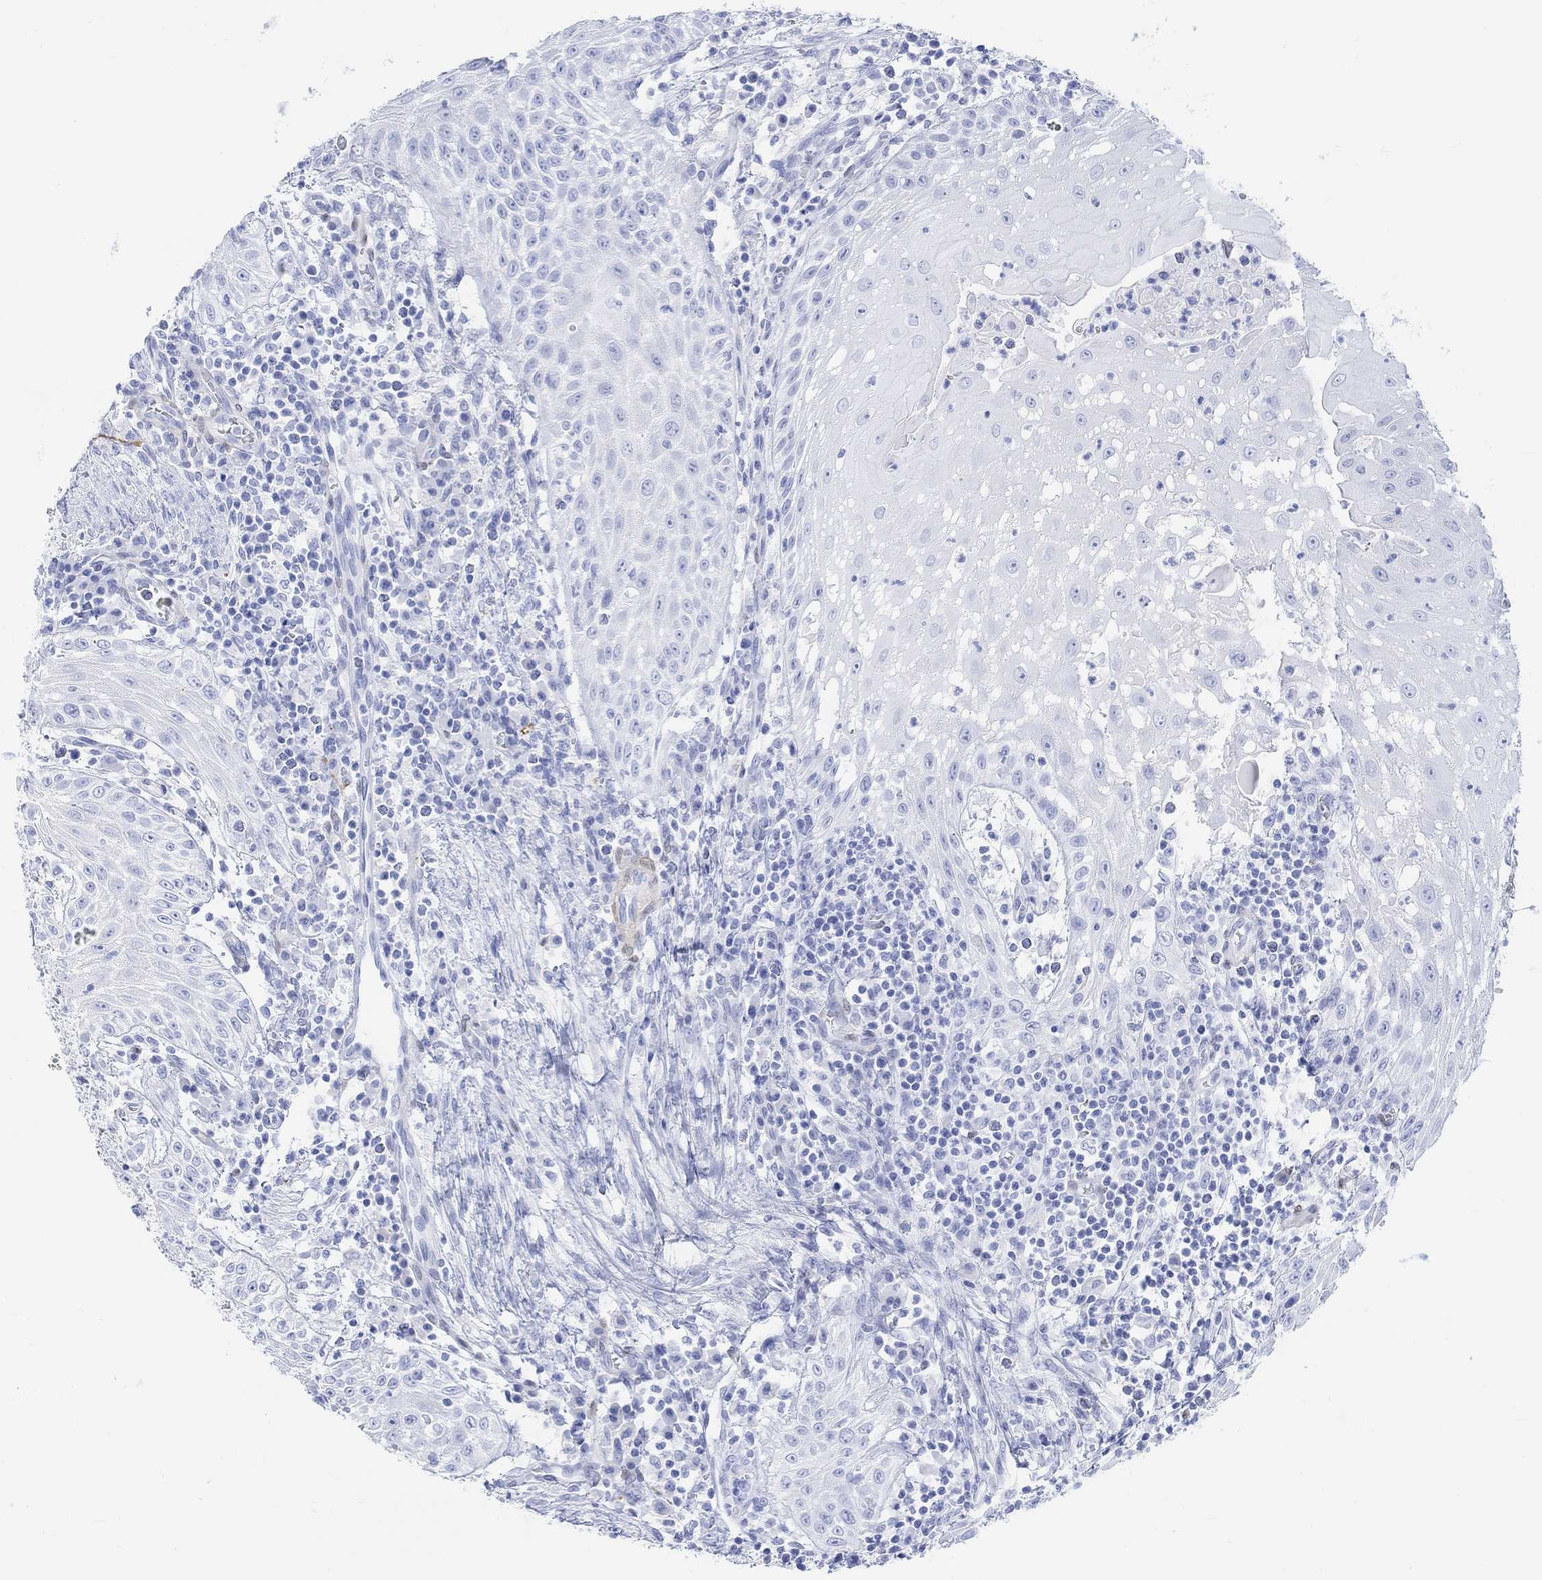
{"staining": {"intensity": "negative", "quantity": "none", "location": "none"}, "tissue": "head and neck cancer", "cell_type": "Tumor cells", "image_type": "cancer", "snomed": [{"axis": "morphology", "description": "Squamous cell carcinoma, NOS"}, {"axis": "topography", "description": "Oral tissue"}, {"axis": "topography", "description": "Head-Neck"}], "caption": "Histopathology image shows no protein positivity in tumor cells of head and neck cancer (squamous cell carcinoma) tissue.", "gene": "TPPP3", "patient": {"sex": "male", "age": 58}}